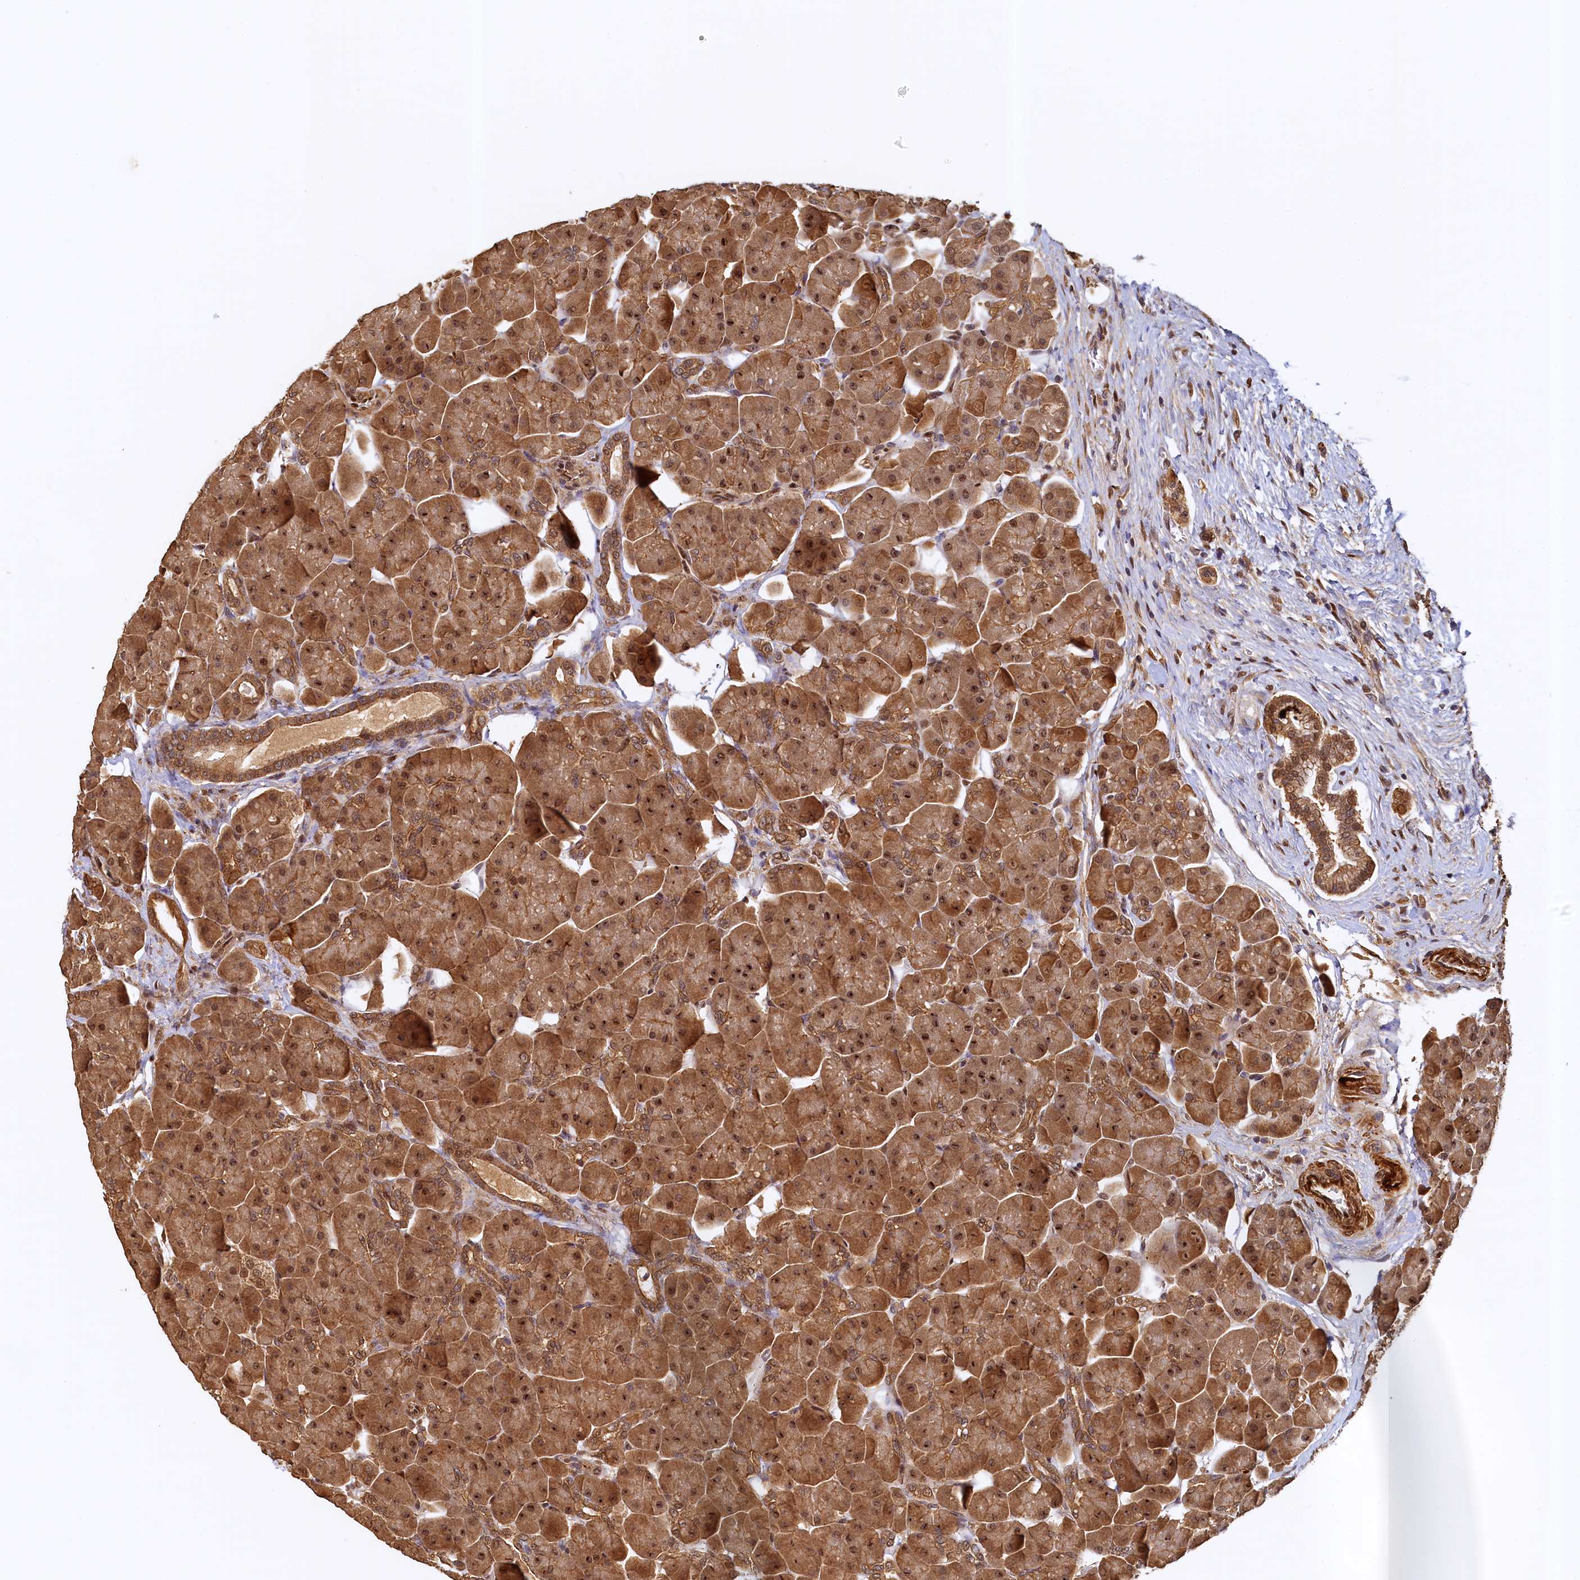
{"staining": {"intensity": "moderate", "quantity": ">75%", "location": "cytoplasmic/membranous,nuclear"}, "tissue": "pancreas", "cell_type": "Exocrine glandular cells", "image_type": "normal", "snomed": [{"axis": "morphology", "description": "Normal tissue, NOS"}, {"axis": "topography", "description": "Pancreas"}], "caption": "Moderate cytoplasmic/membranous,nuclear staining for a protein is seen in approximately >75% of exocrine glandular cells of benign pancreas using immunohistochemistry.", "gene": "UBL7", "patient": {"sex": "male", "age": 66}}